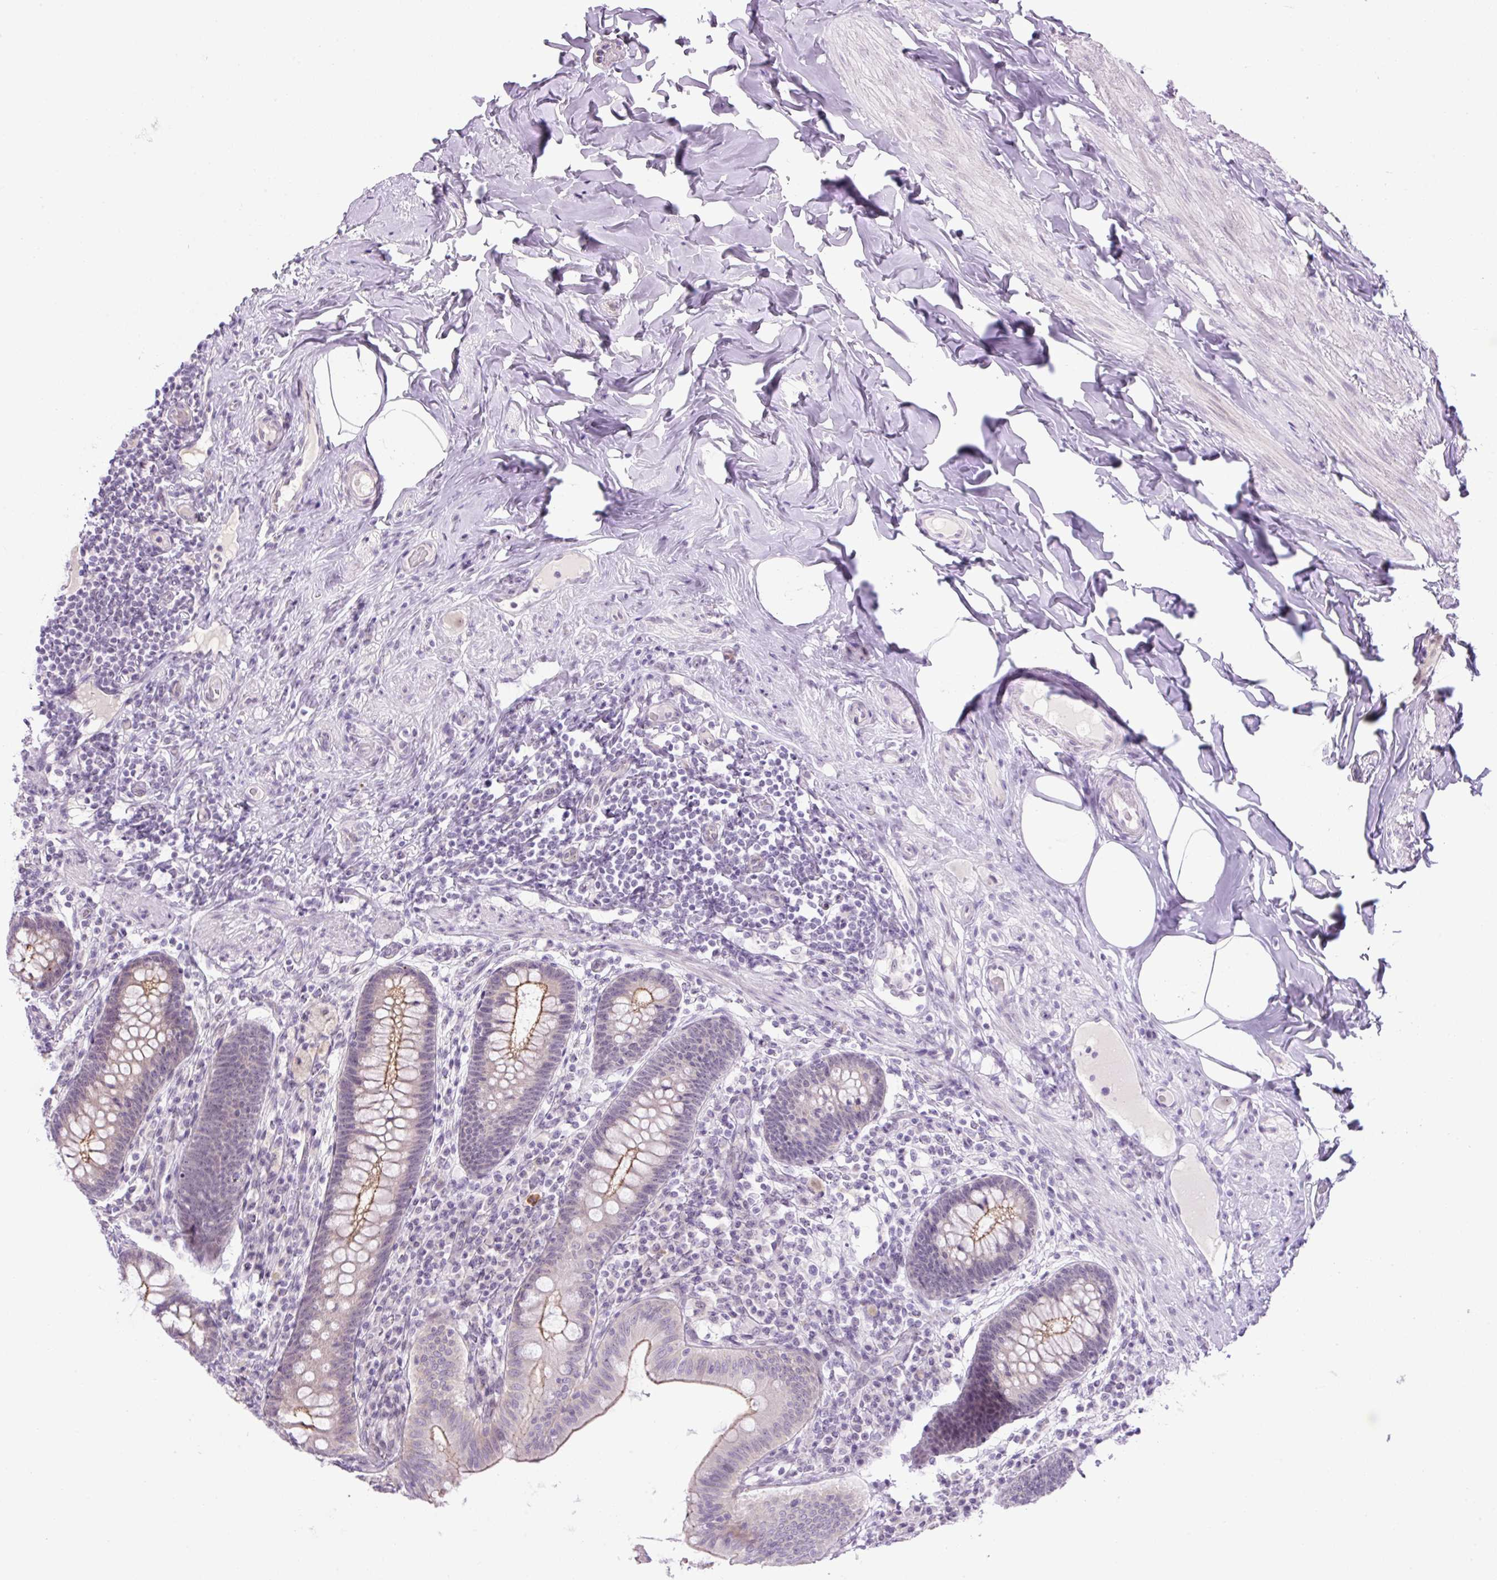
{"staining": {"intensity": "moderate", "quantity": "25%-75%", "location": "cytoplasmic/membranous"}, "tissue": "appendix", "cell_type": "Glandular cells", "image_type": "normal", "snomed": [{"axis": "morphology", "description": "Normal tissue, NOS"}, {"axis": "topography", "description": "Appendix"}], "caption": "High-power microscopy captured an immunohistochemistry histopathology image of benign appendix, revealing moderate cytoplasmic/membranous positivity in about 25%-75% of glandular cells.", "gene": "ICE1", "patient": {"sex": "male", "age": 71}}